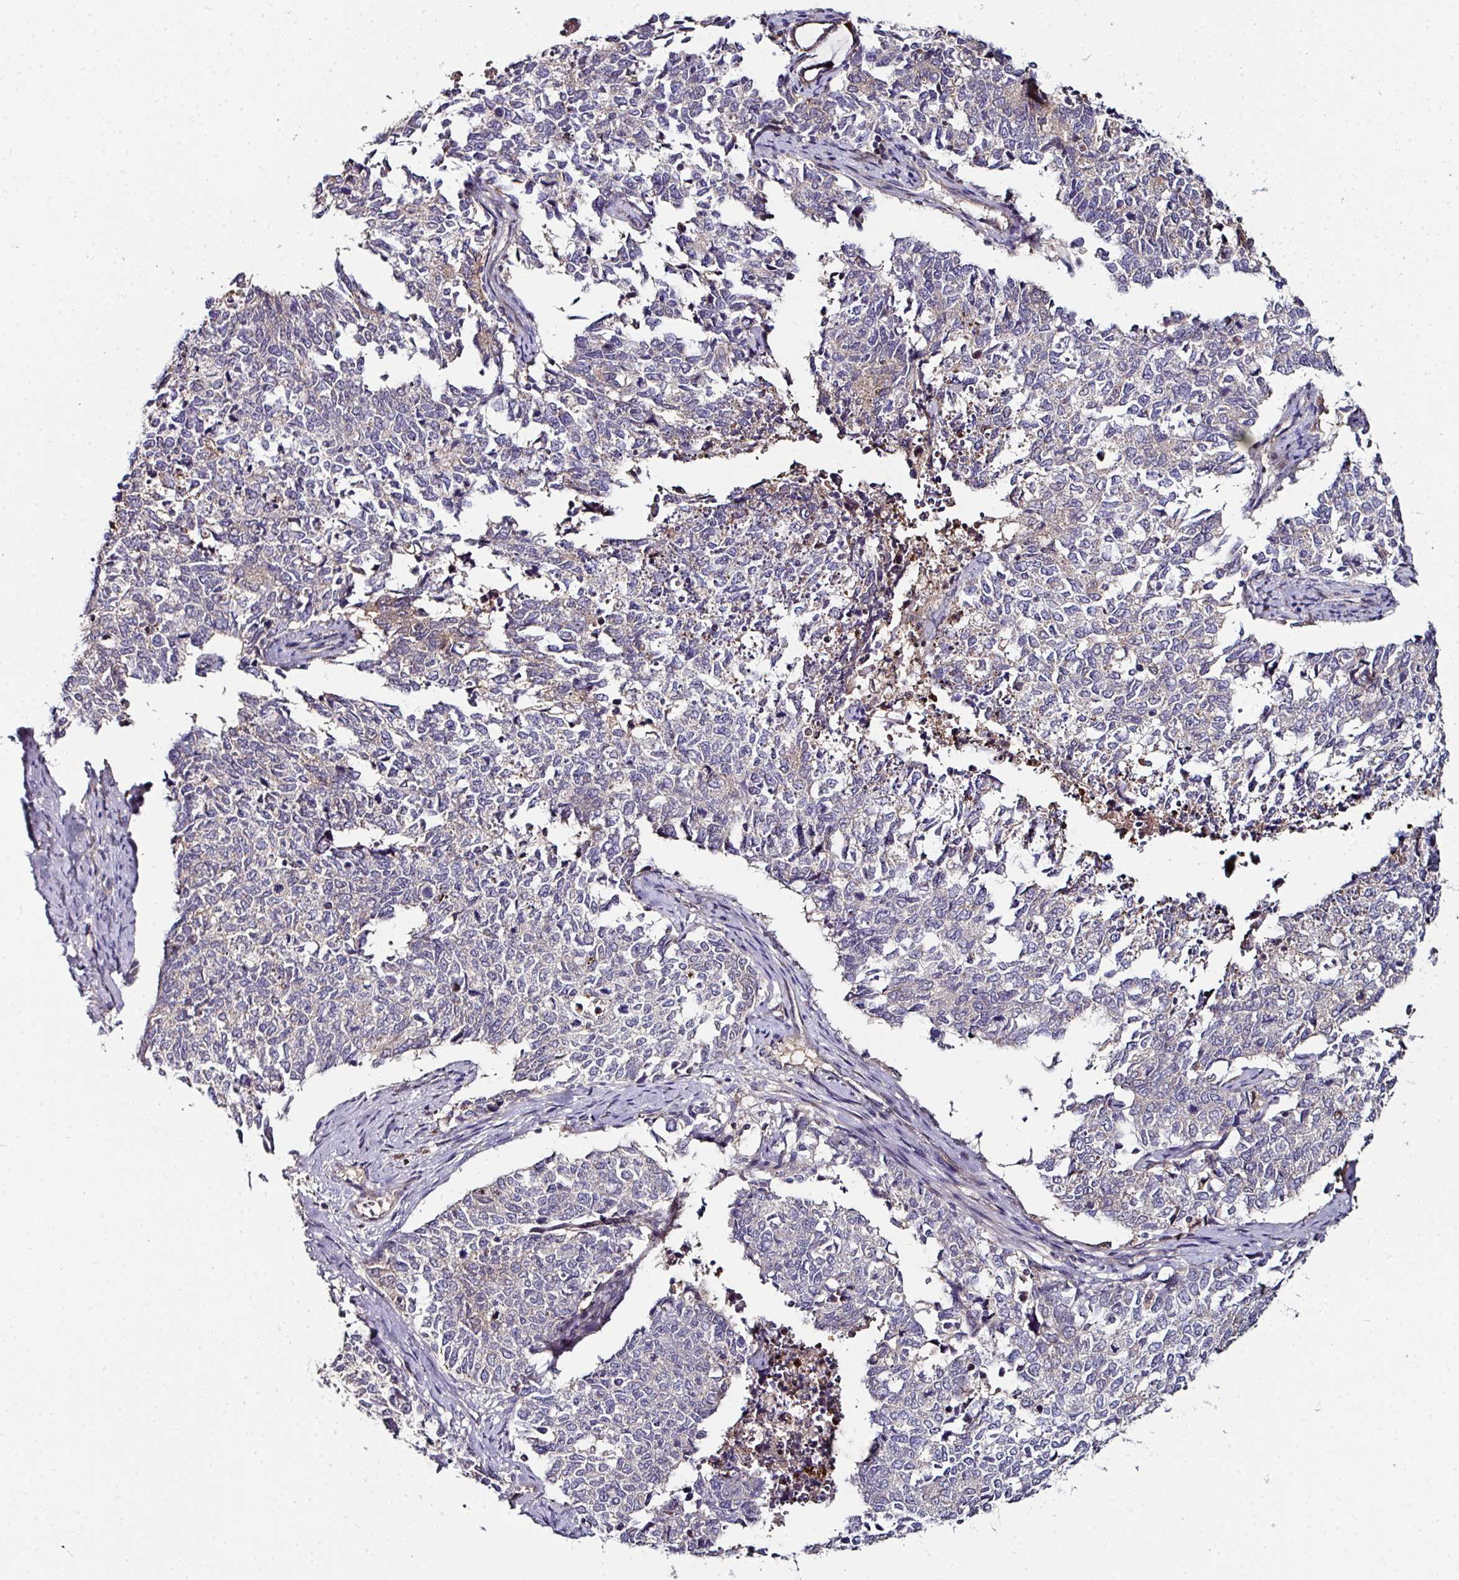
{"staining": {"intensity": "negative", "quantity": "none", "location": "none"}, "tissue": "cervical cancer", "cell_type": "Tumor cells", "image_type": "cancer", "snomed": [{"axis": "morphology", "description": "Squamous cell carcinoma, NOS"}, {"axis": "topography", "description": "Cervix"}], "caption": "The image reveals no significant staining in tumor cells of cervical cancer.", "gene": "CTDSP2", "patient": {"sex": "female", "age": 63}}